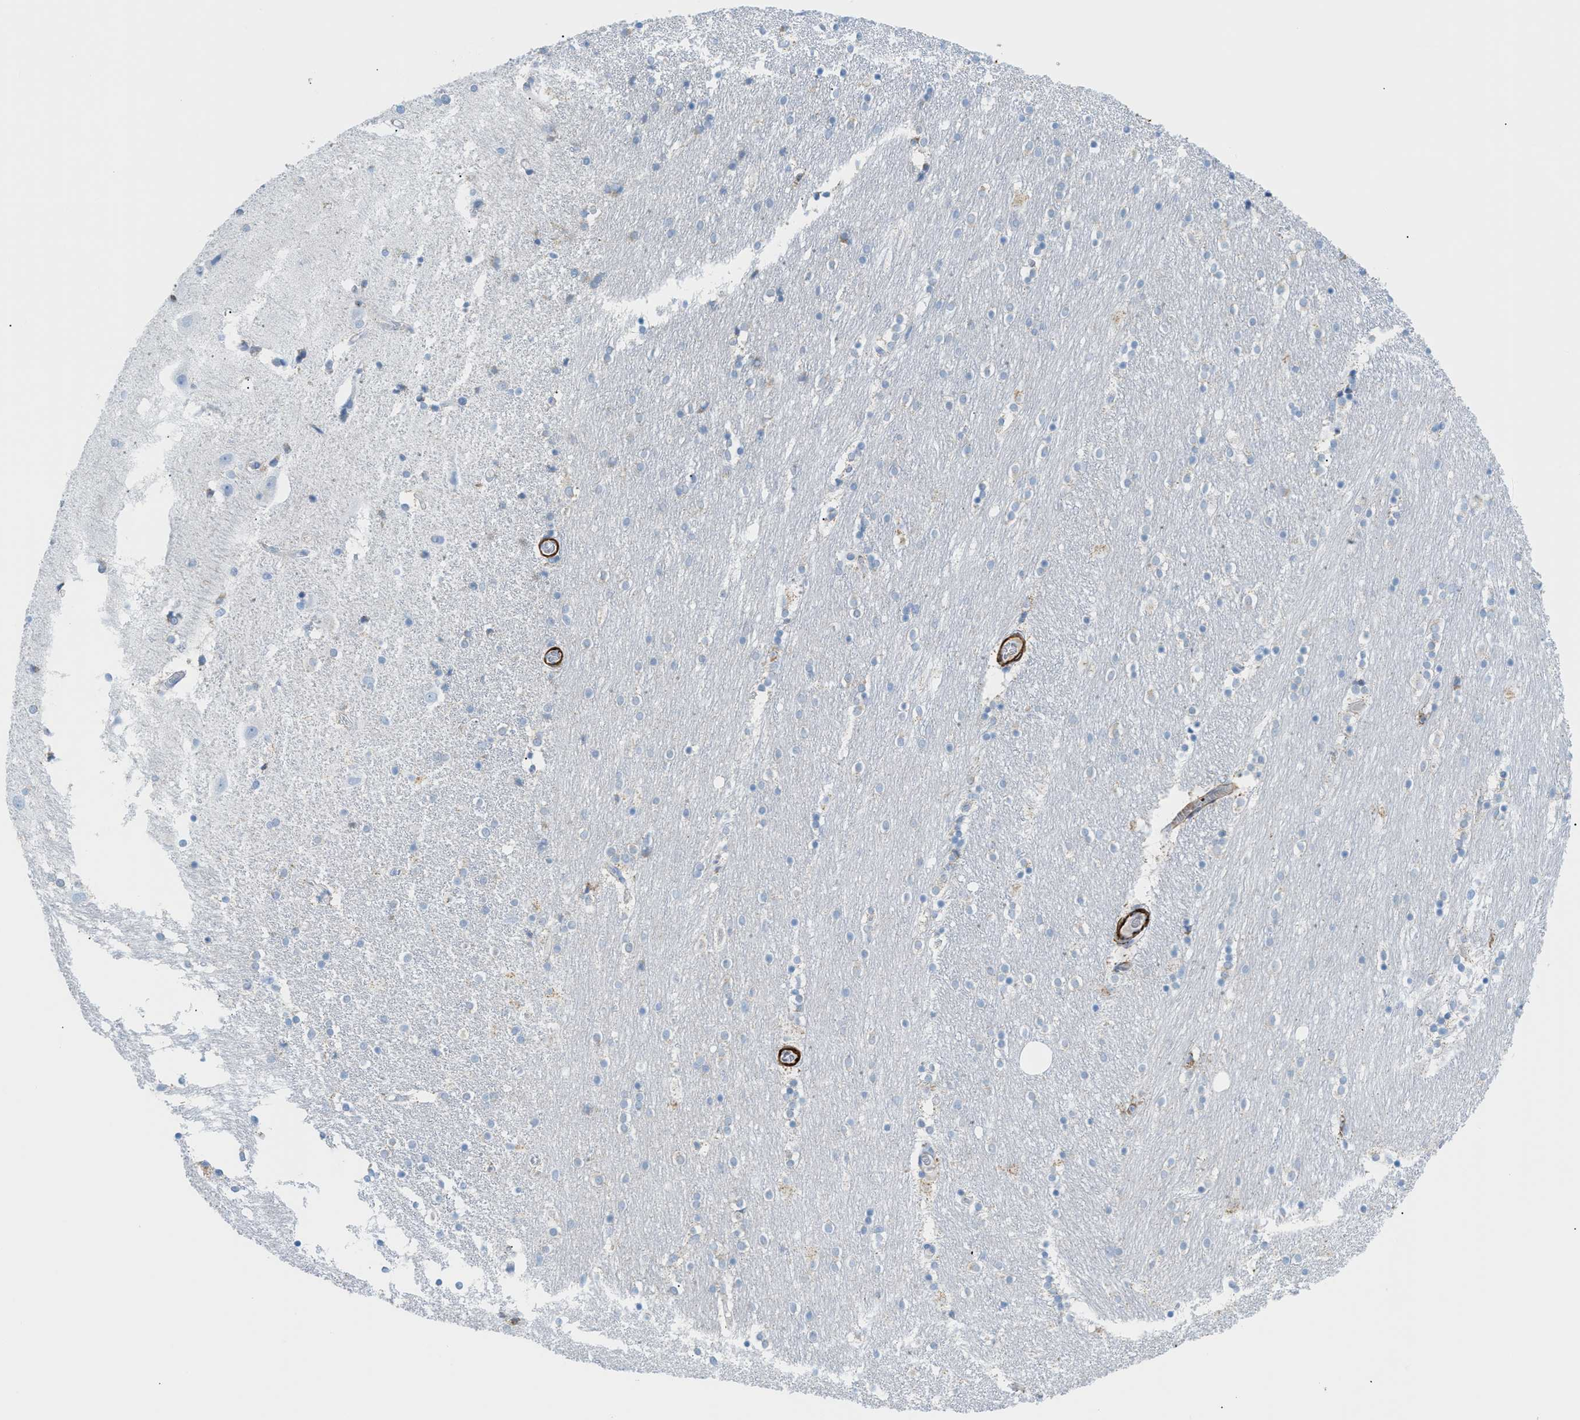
{"staining": {"intensity": "weak", "quantity": "<25%", "location": "cytoplasmic/membranous"}, "tissue": "caudate", "cell_type": "Glial cells", "image_type": "normal", "snomed": [{"axis": "morphology", "description": "Normal tissue, NOS"}, {"axis": "topography", "description": "Lateral ventricle wall"}], "caption": "DAB immunohistochemical staining of benign caudate demonstrates no significant staining in glial cells. The staining is performed using DAB brown chromogen with nuclei counter-stained in using hematoxylin.", "gene": "MYH11", "patient": {"sex": "female", "age": 54}}